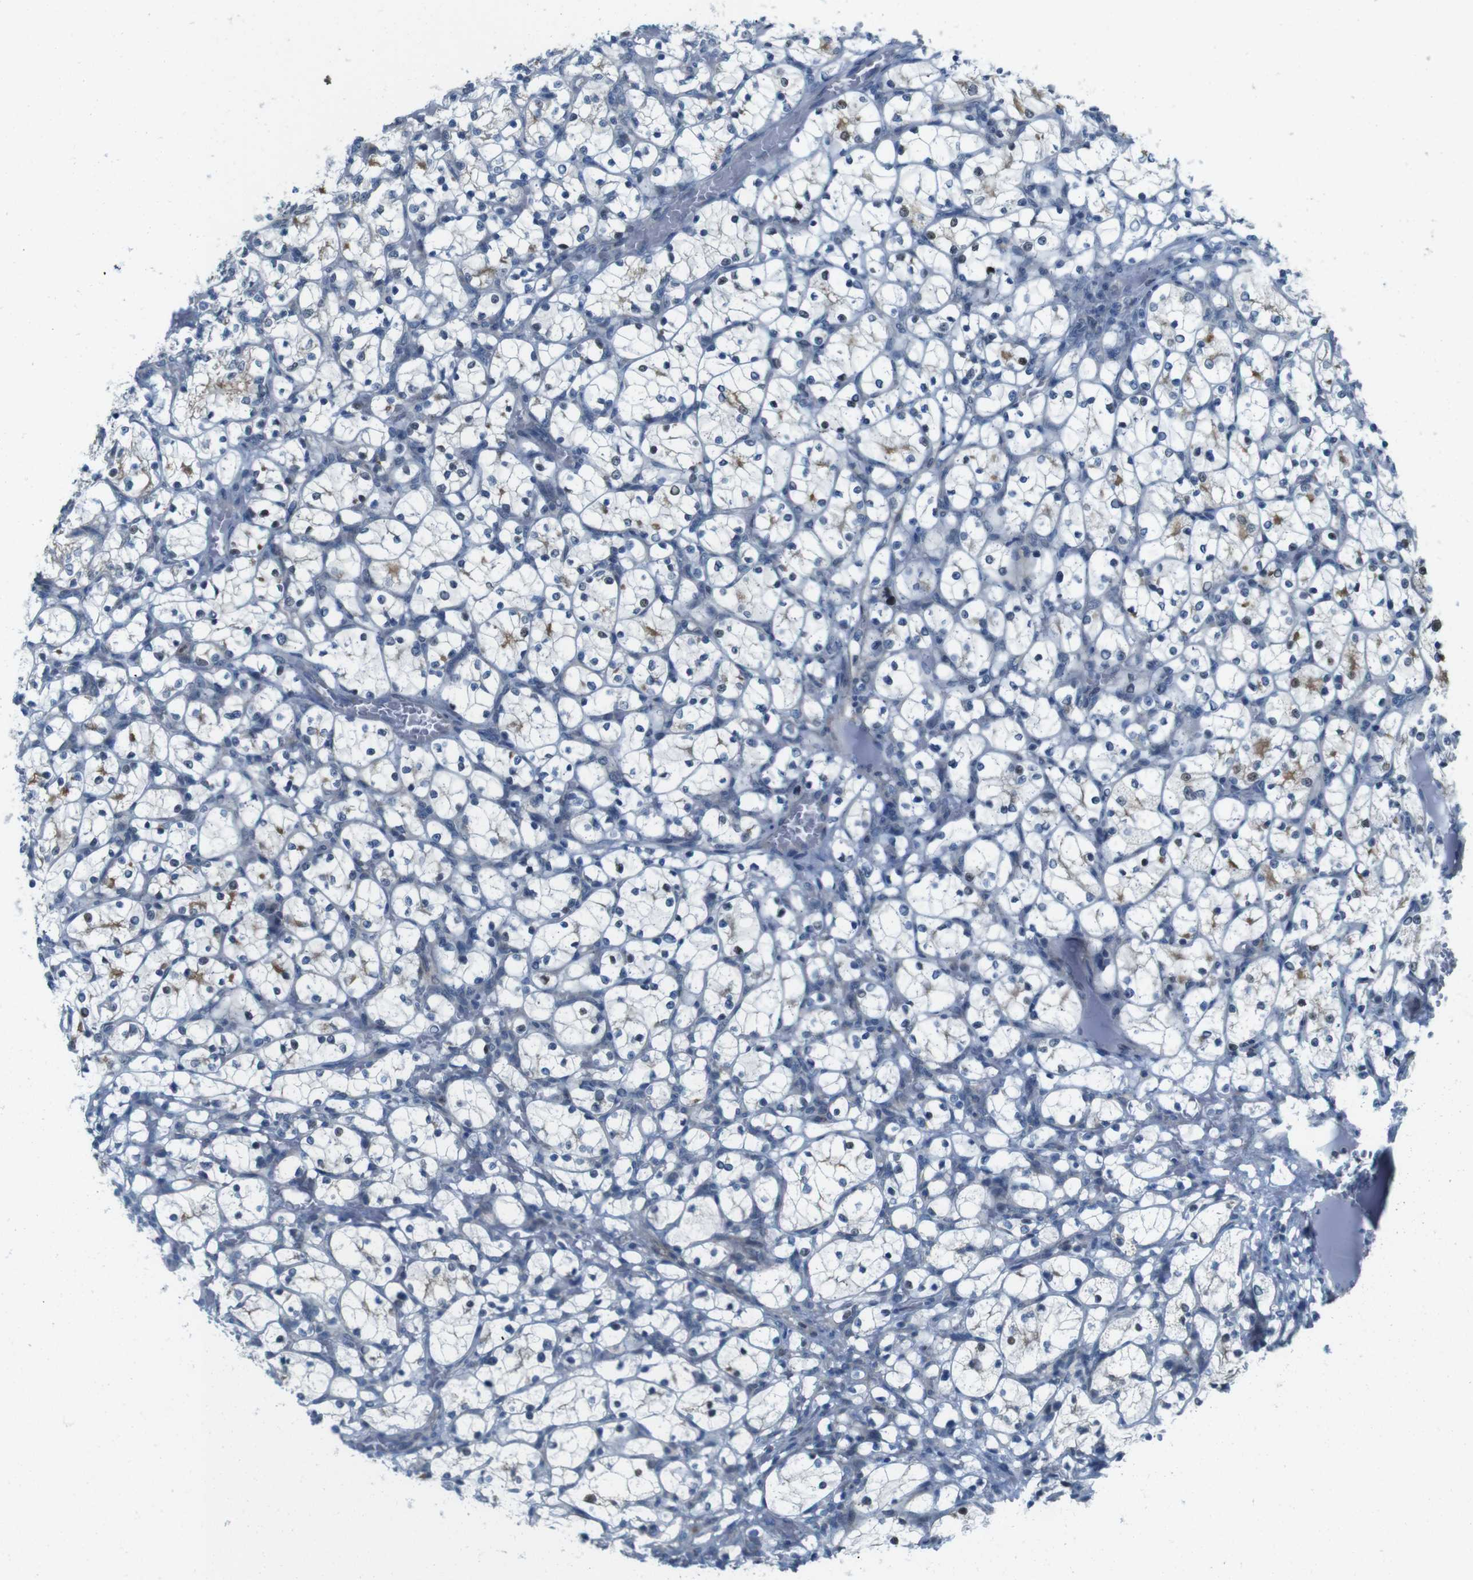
{"staining": {"intensity": "negative", "quantity": "none", "location": "none"}, "tissue": "renal cancer", "cell_type": "Tumor cells", "image_type": "cancer", "snomed": [{"axis": "morphology", "description": "Adenocarcinoma, NOS"}, {"axis": "topography", "description": "Kidney"}], "caption": "Immunohistochemical staining of human renal cancer (adenocarcinoma) shows no significant positivity in tumor cells.", "gene": "SKI", "patient": {"sex": "female", "age": 69}}